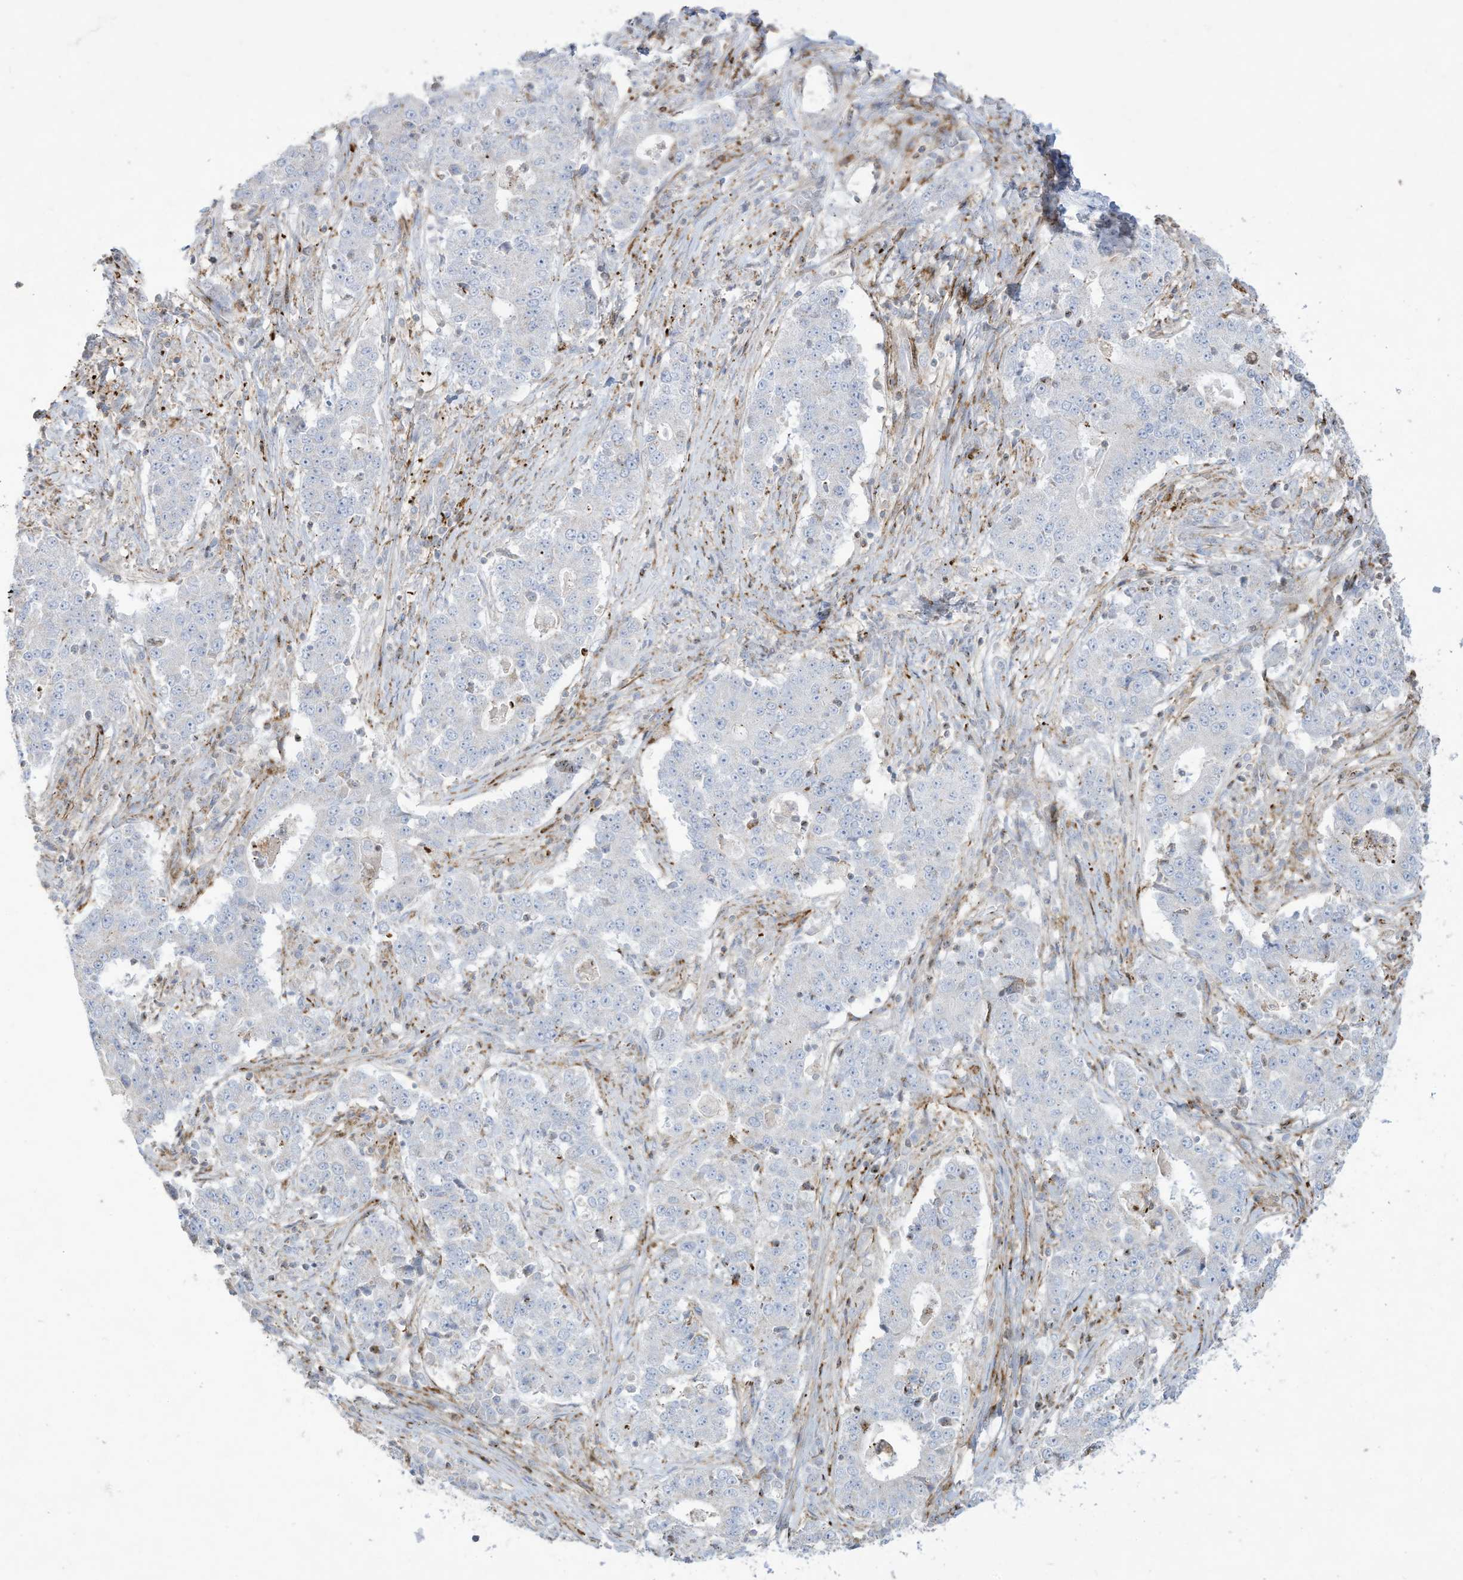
{"staining": {"intensity": "negative", "quantity": "none", "location": "none"}, "tissue": "stomach cancer", "cell_type": "Tumor cells", "image_type": "cancer", "snomed": [{"axis": "morphology", "description": "Adenocarcinoma, NOS"}, {"axis": "topography", "description": "Stomach"}], "caption": "Immunohistochemistry (IHC) of human adenocarcinoma (stomach) shows no expression in tumor cells. (DAB (3,3'-diaminobenzidine) IHC with hematoxylin counter stain).", "gene": "THNSL2", "patient": {"sex": "male", "age": 59}}